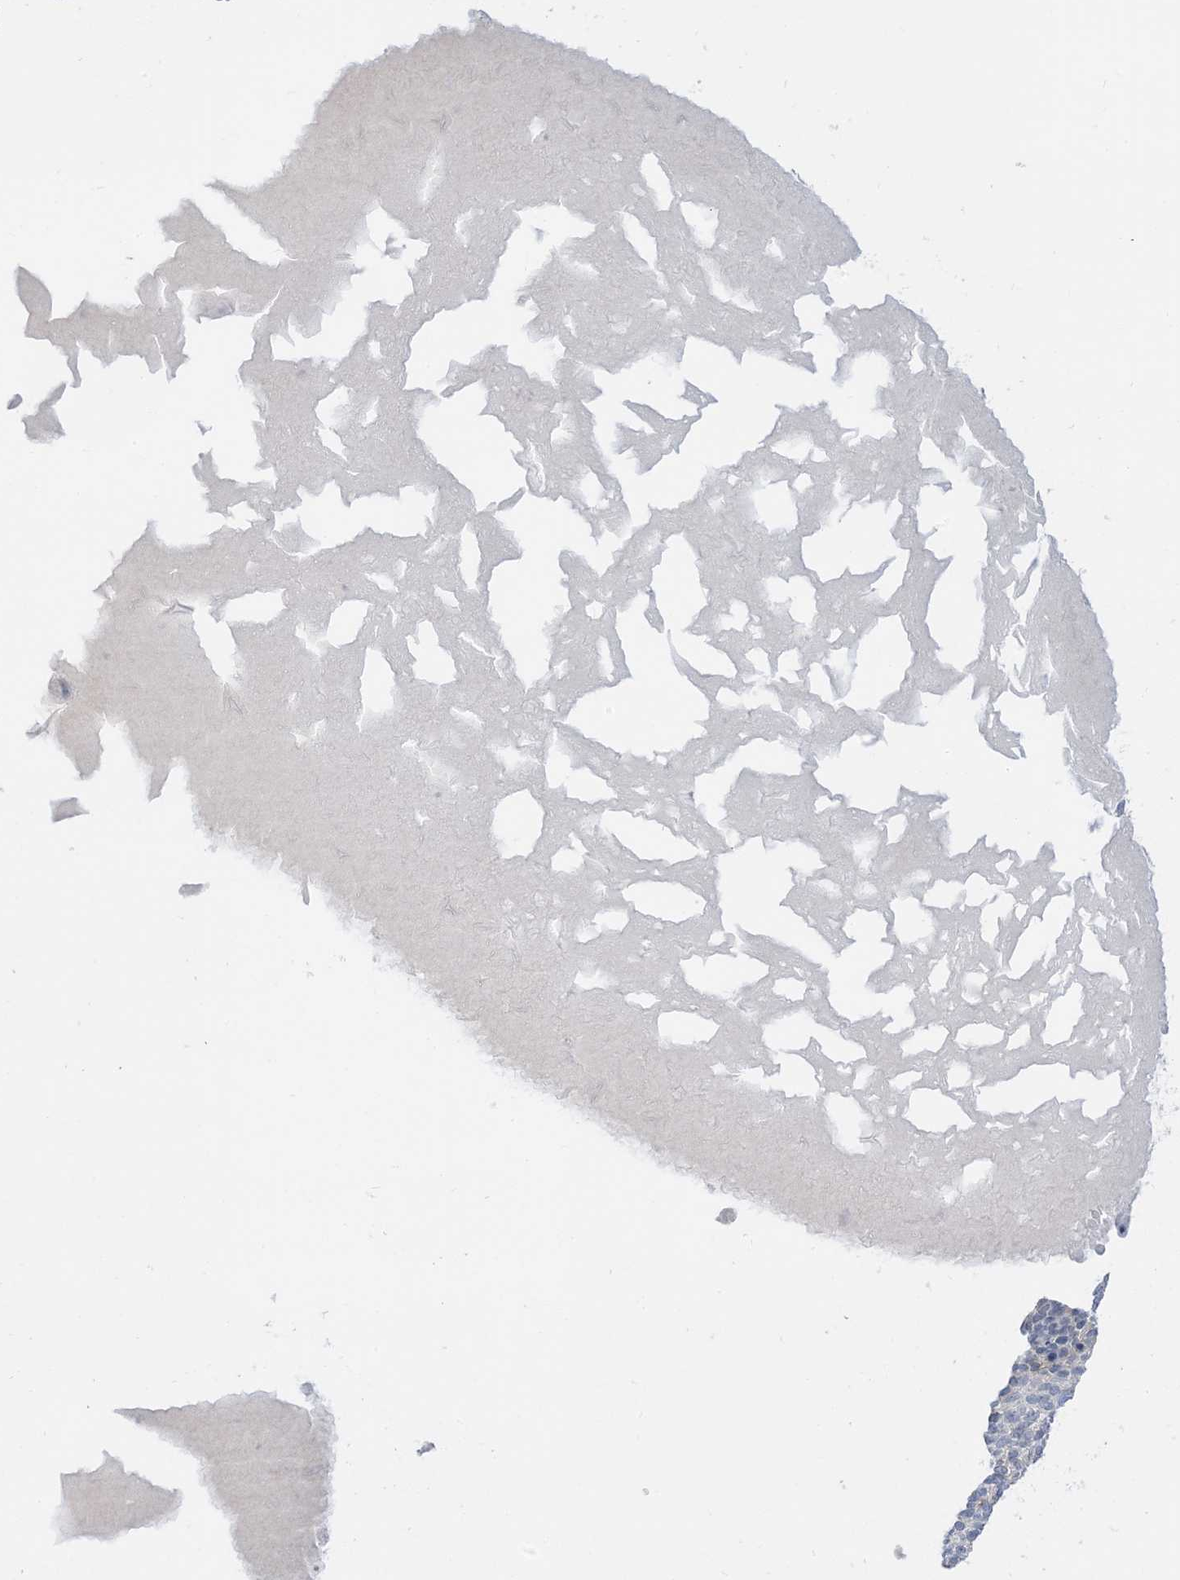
{"staining": {"intensity": "negative", "quantity": "none", "location": "none"}, "tissue": "skin cancer", "cell_type": "Tumor cells", "image_type": "cancer", "snomed": [{"axis": "morphology", "description": "Squamous cell carcinoma, NOS"}, {"axis": "topography", "description": "Skin"}], "caption": "IHC photomicrograph of human skin cancer (squamous cell carcinoma) stained for a protein (brown), which displays no positivity in tumor cells. (DAB (3,3'-diaminobenzidine) IHC, high magnification).", "gene": "IL36B", "patient": {"sex": "female", "age": 90}}